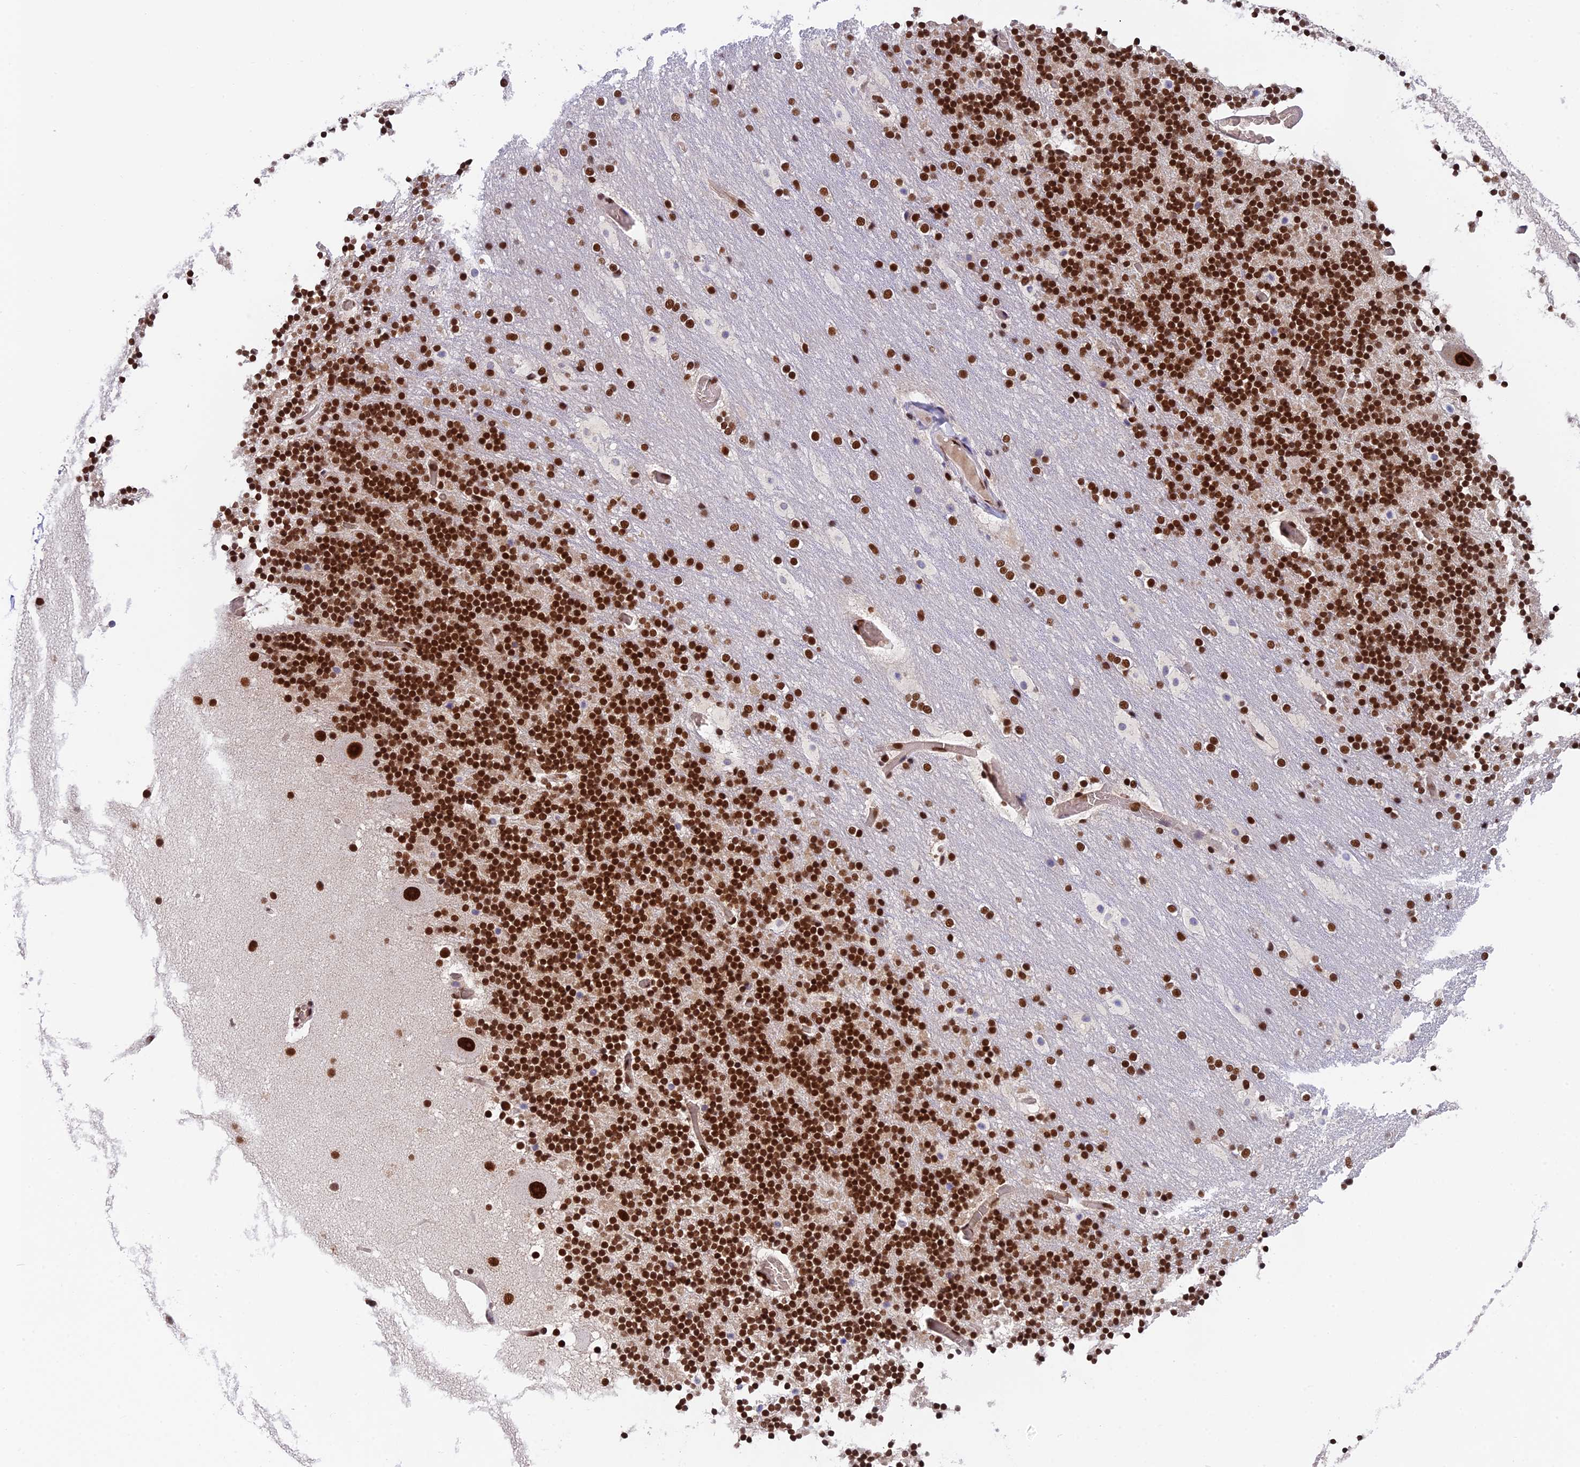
{"staining": {"intensity": "strong", "quantity": "25%-75%", "location": "nuclear"}, "tissue": "cerebellum", "cell_type": "Cells in granular layer", "image_type": "normal", "snomed": [{"axis": "morphology", "description": "Normal tissue, NOS"}, {"axis": "topography", "description": "Cerebellum"}], "caption": "Unremarkable cerebellum reveals strong nuclear staining in about 25%-75% of cells in granular layer, visualized by immunohistochemistry.", "gene": "EEF1AKMT3", "patient": {"sex": "male", "age": 57}}